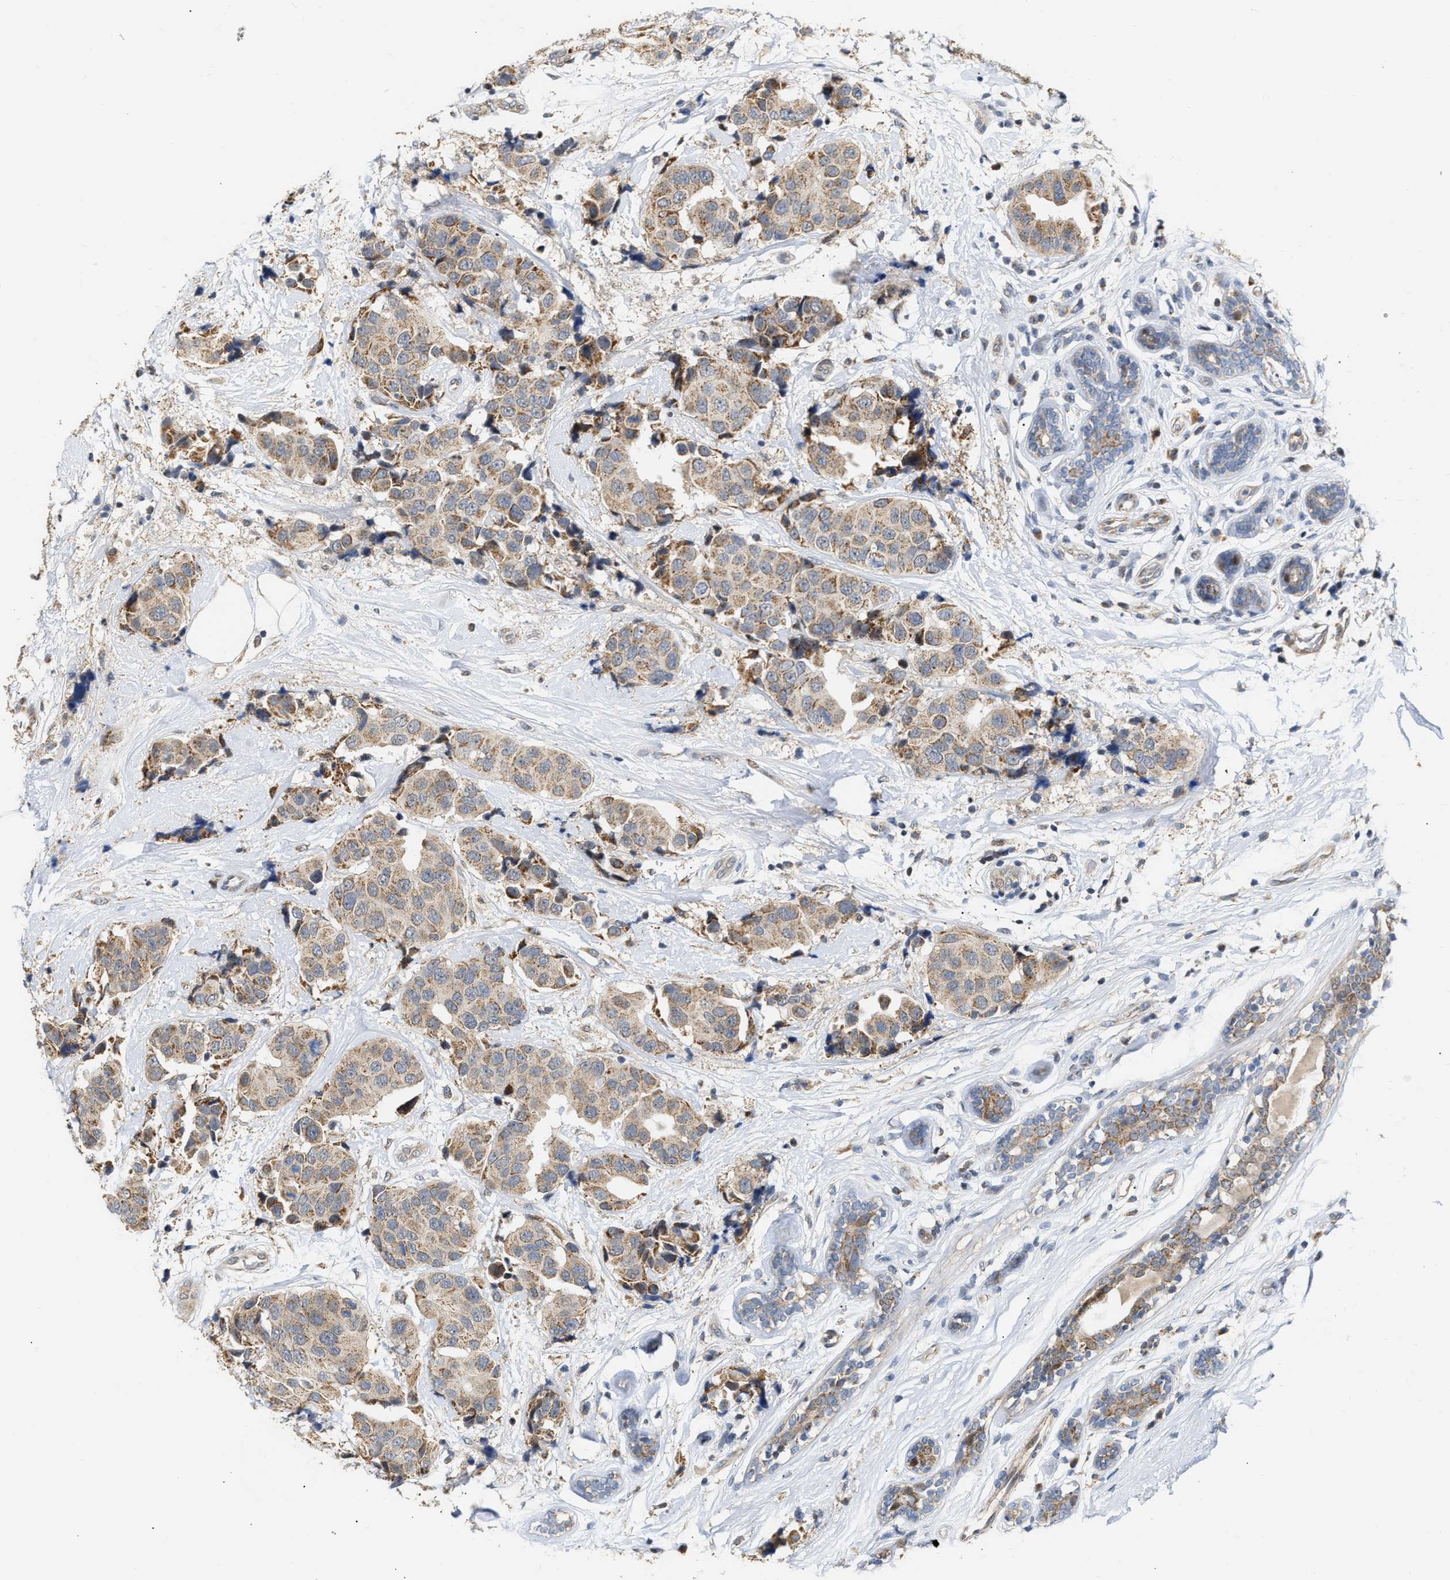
{"staining": {"intensity": "moderate", "quantity": ">75%", "location": "cytoplasmic/membranous"}, "tissue": "breast cancer", "cell_type": "Tumor cells", "image_type": "cancer", "snomed": [{"axis": "morphology", "description": "Normal tissue, NOS"}, {"axis": "morphology", "description": "Duct carcinoma"}, {"axis": "topography", "description": "Breast"}], "caption": "Protein expression analysis of breast cancer (infiltrating ductal carcinoma) reveals moderate cytoplasmic/membranous staining in about >75% of tumor cells.", "gene": "DEPTOR", "patient": {"sex": "female", "age": 39}}